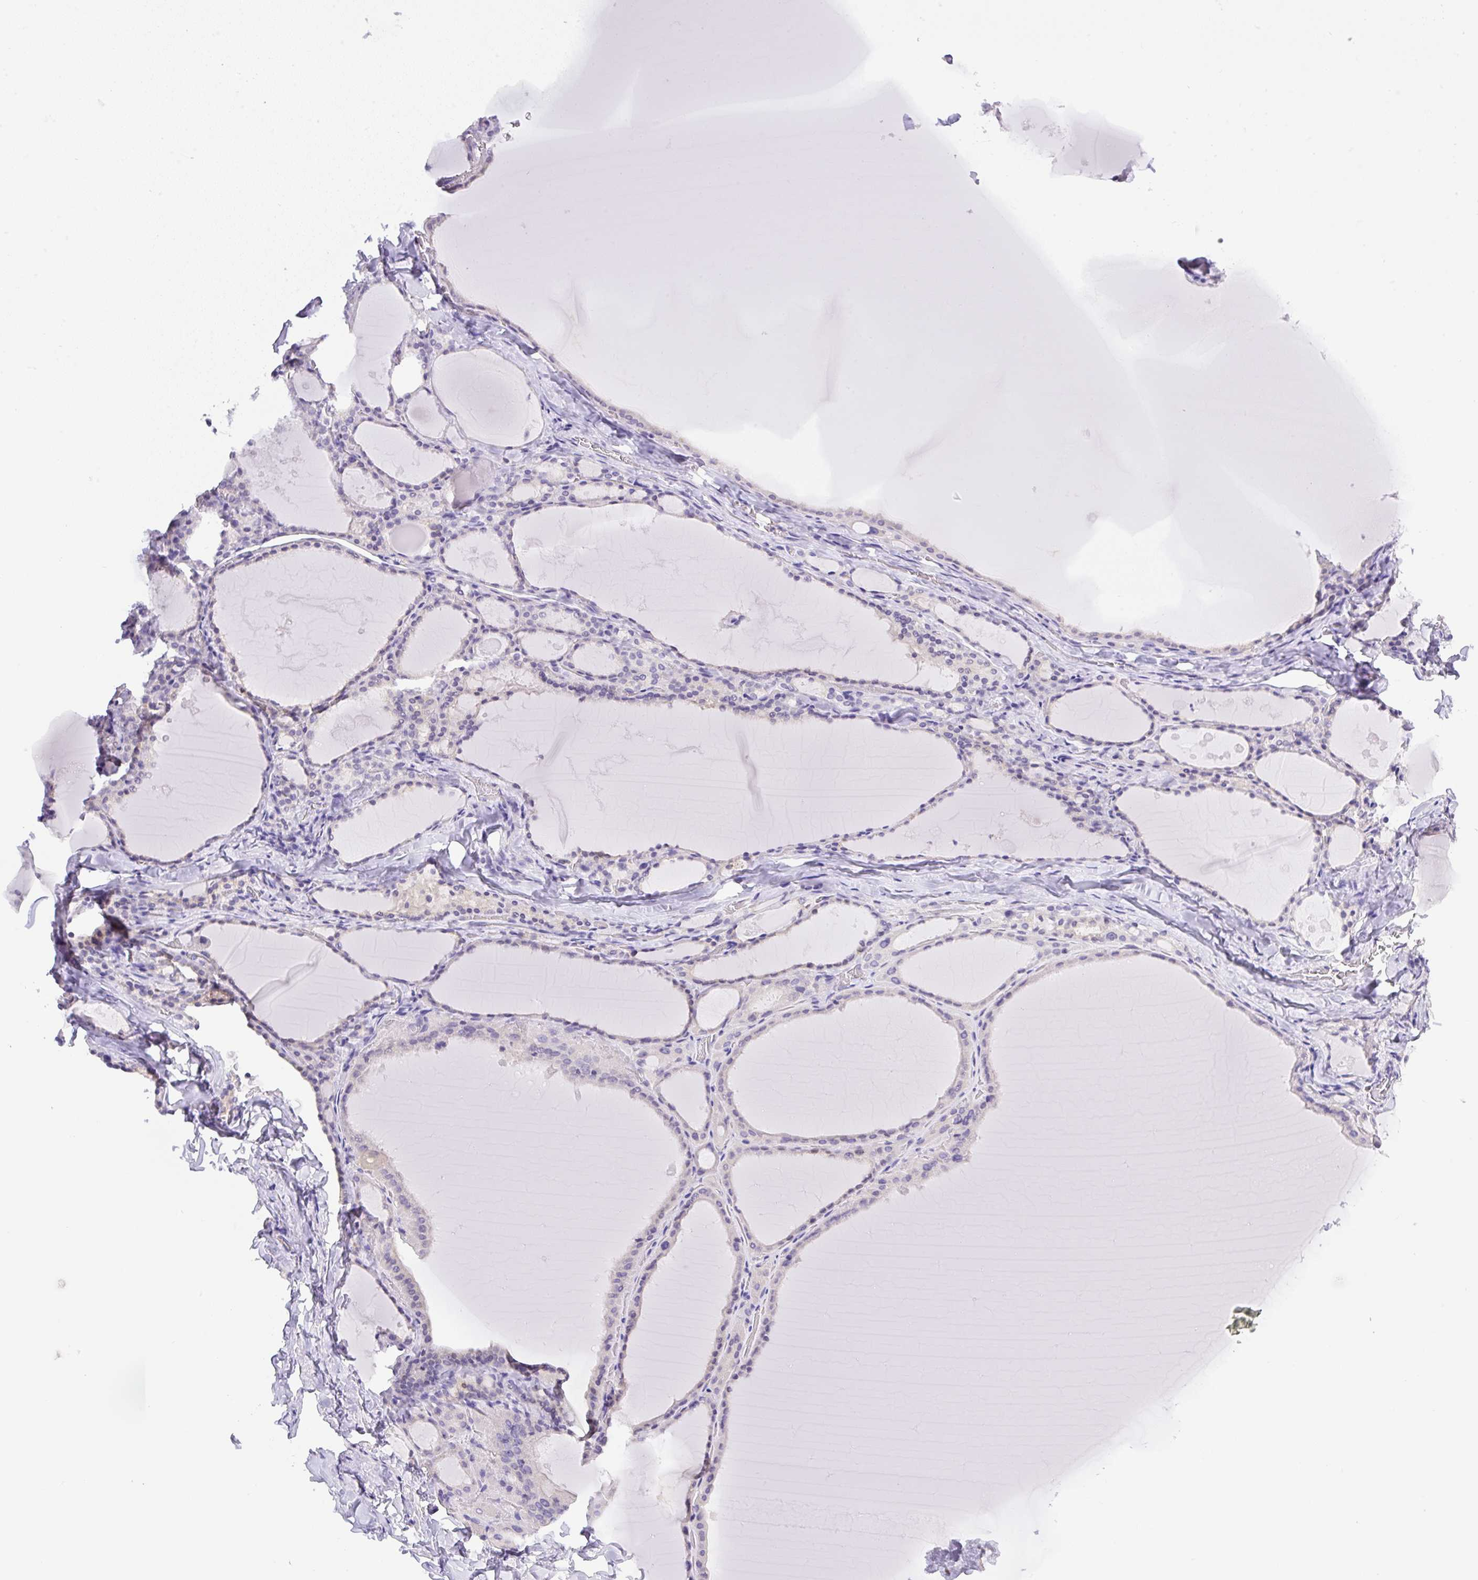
{"staining": {"intensity": "negative", "quantity": "none", "location": "none"}, "tissue": "thyroid gland", "cell_type": "Glandular cells", "image_type": "normal", "snomed": [{"axis": "morphology", "description": "Normal tissue, NOS"}, {"axis": "topography", "description": "Thyroid gland"}], "caption": "Immunohistochemistry (IHC) image of unremarkable thyroid gland: thyroid gland stained with DAB exhibits no significant protein staining in glandular cells. (DAB (3,3'-diaminobenzidine) immunohistochemistry with hematoxylin counter stain).", "gene": "CAMK2A", "patient": {"sex": "male", "age": 56}}